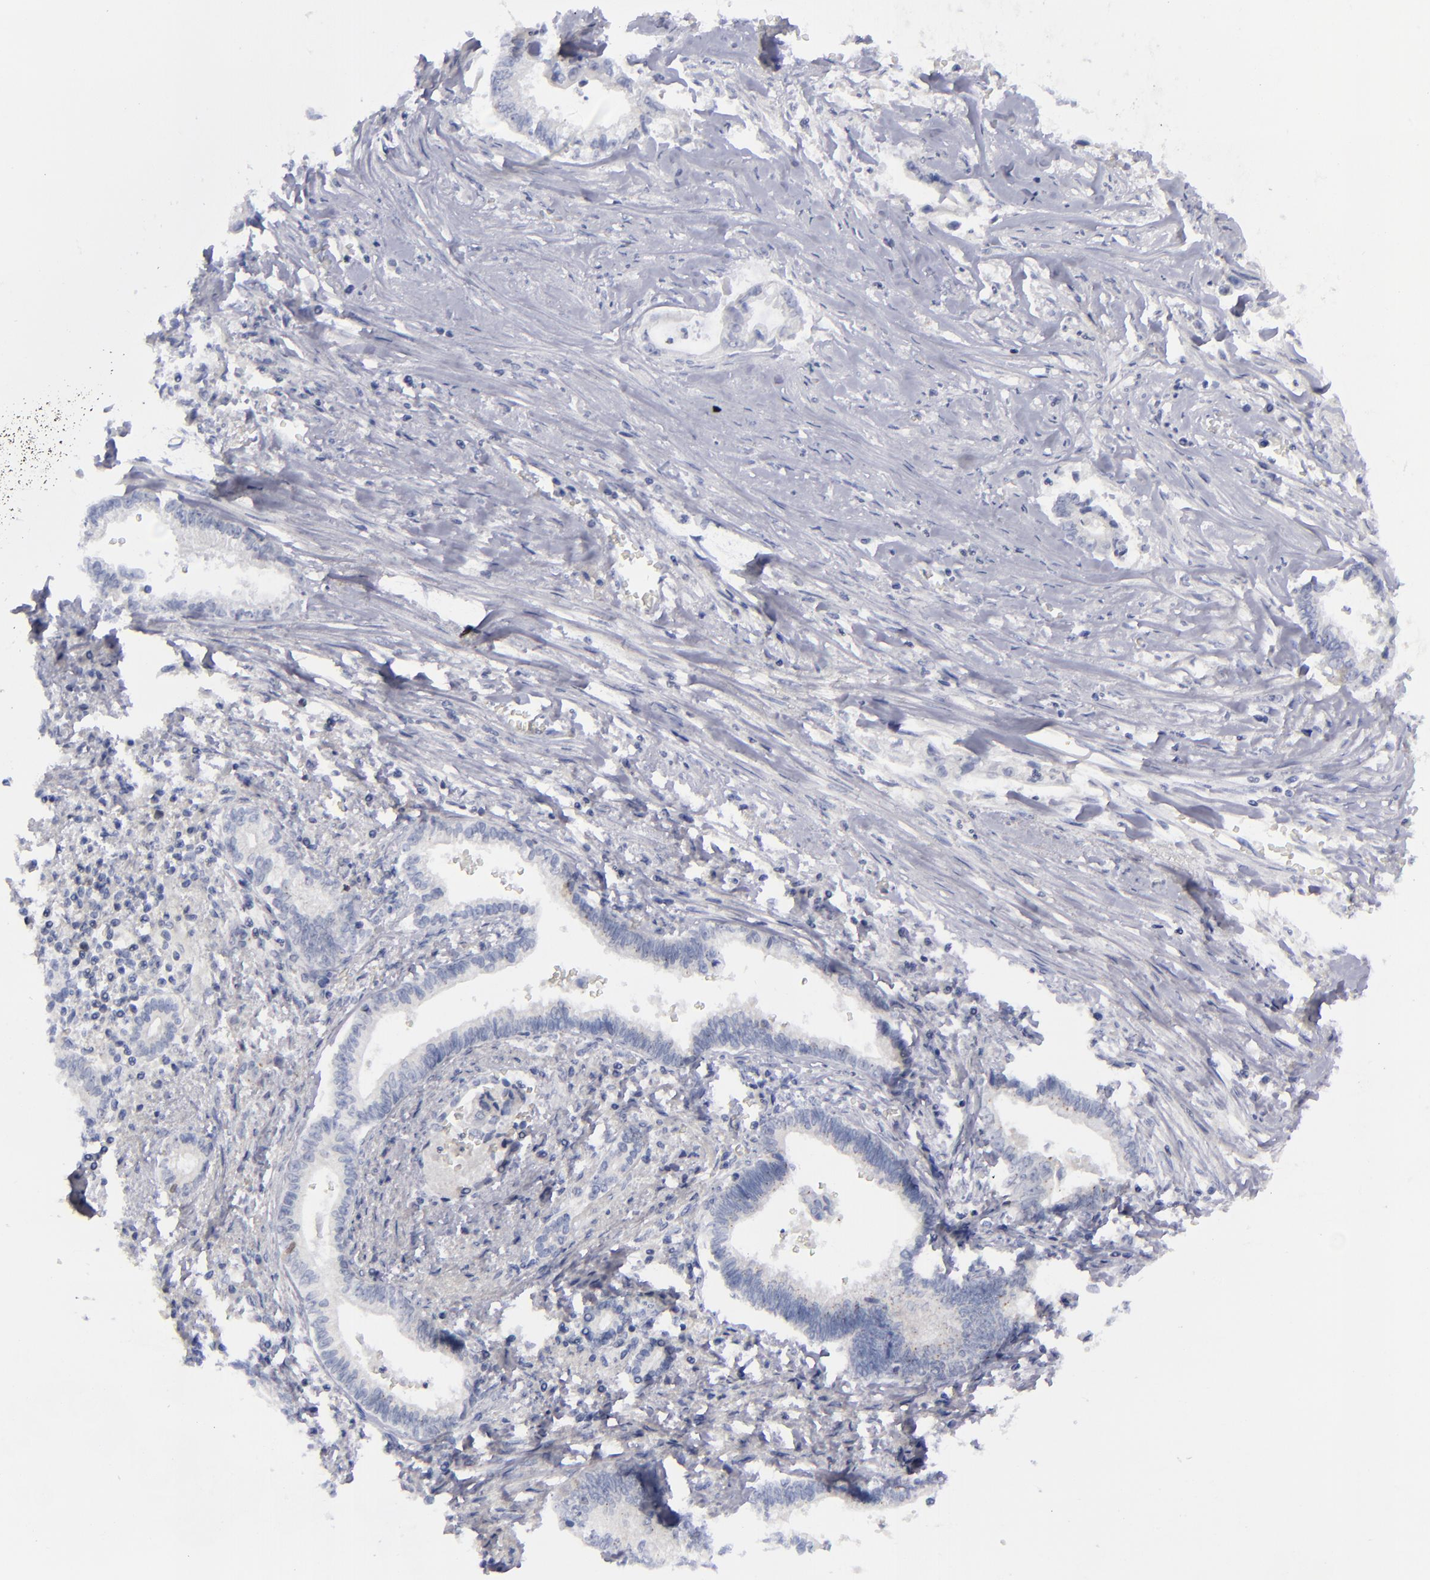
{"staining": {"intensity": "negative", "quantity": "none", "location": "none"}, "tissue": "liver cancer", "cell_type": "Tumor cells", "image_type": "cancer", "snomed": [{"axis": "morphology", "description": "Cholangiocarcinoma"}, {"axis": "topography", "description": "Liver"}], "caption": "A high-resolution photomicrograph shows immunohistochemistry staining of liver cancer, which exhibits no significant expression in tumor cells. The staining is performed using DAB (3,3'-diaminobenzidine) brown chromogen with nuclei counter-stained in using hematoxylin.", "gene": "AURKA", "patient": {"sex": "male", "age": 57}}